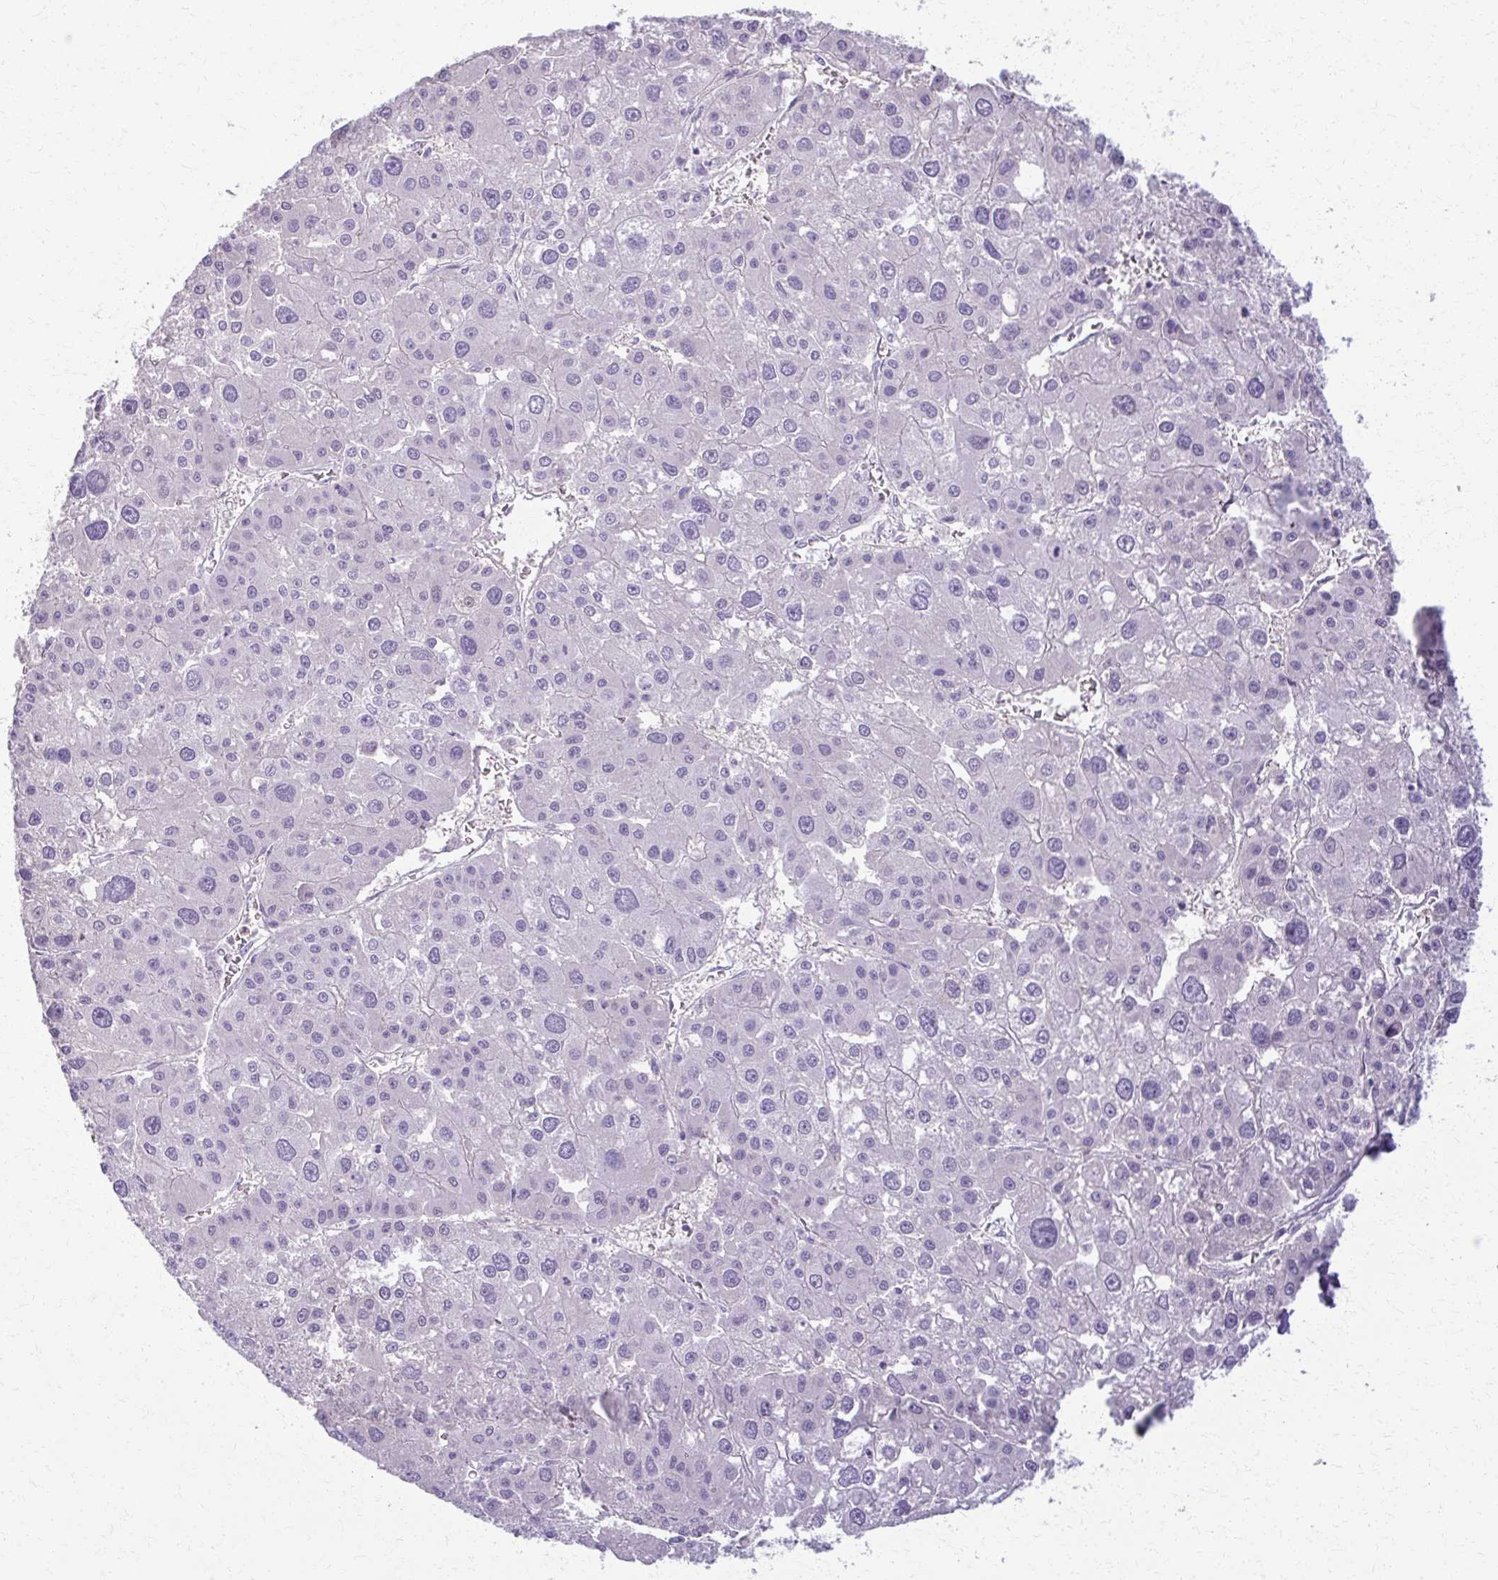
{"staining": {"intensity": "negative", "quantity": "none", "location": "none"}, "tissue": "liver cancer", "cell_type": "Tumor cells", "image_type": "cancer", "snomed": [{"axis": "morphology", "description": "Carcinoma, Hepatocellular, NOS"}, {"axis": "topography", "description": "Liver"}], "caption": "A histopathology image of liver cancer (hepatocellular carcinoma) stained for a protein displays no brown staining in tumor cells.", "gene": "OR4M1", "patient": {"sex": "male", "age": 73}}